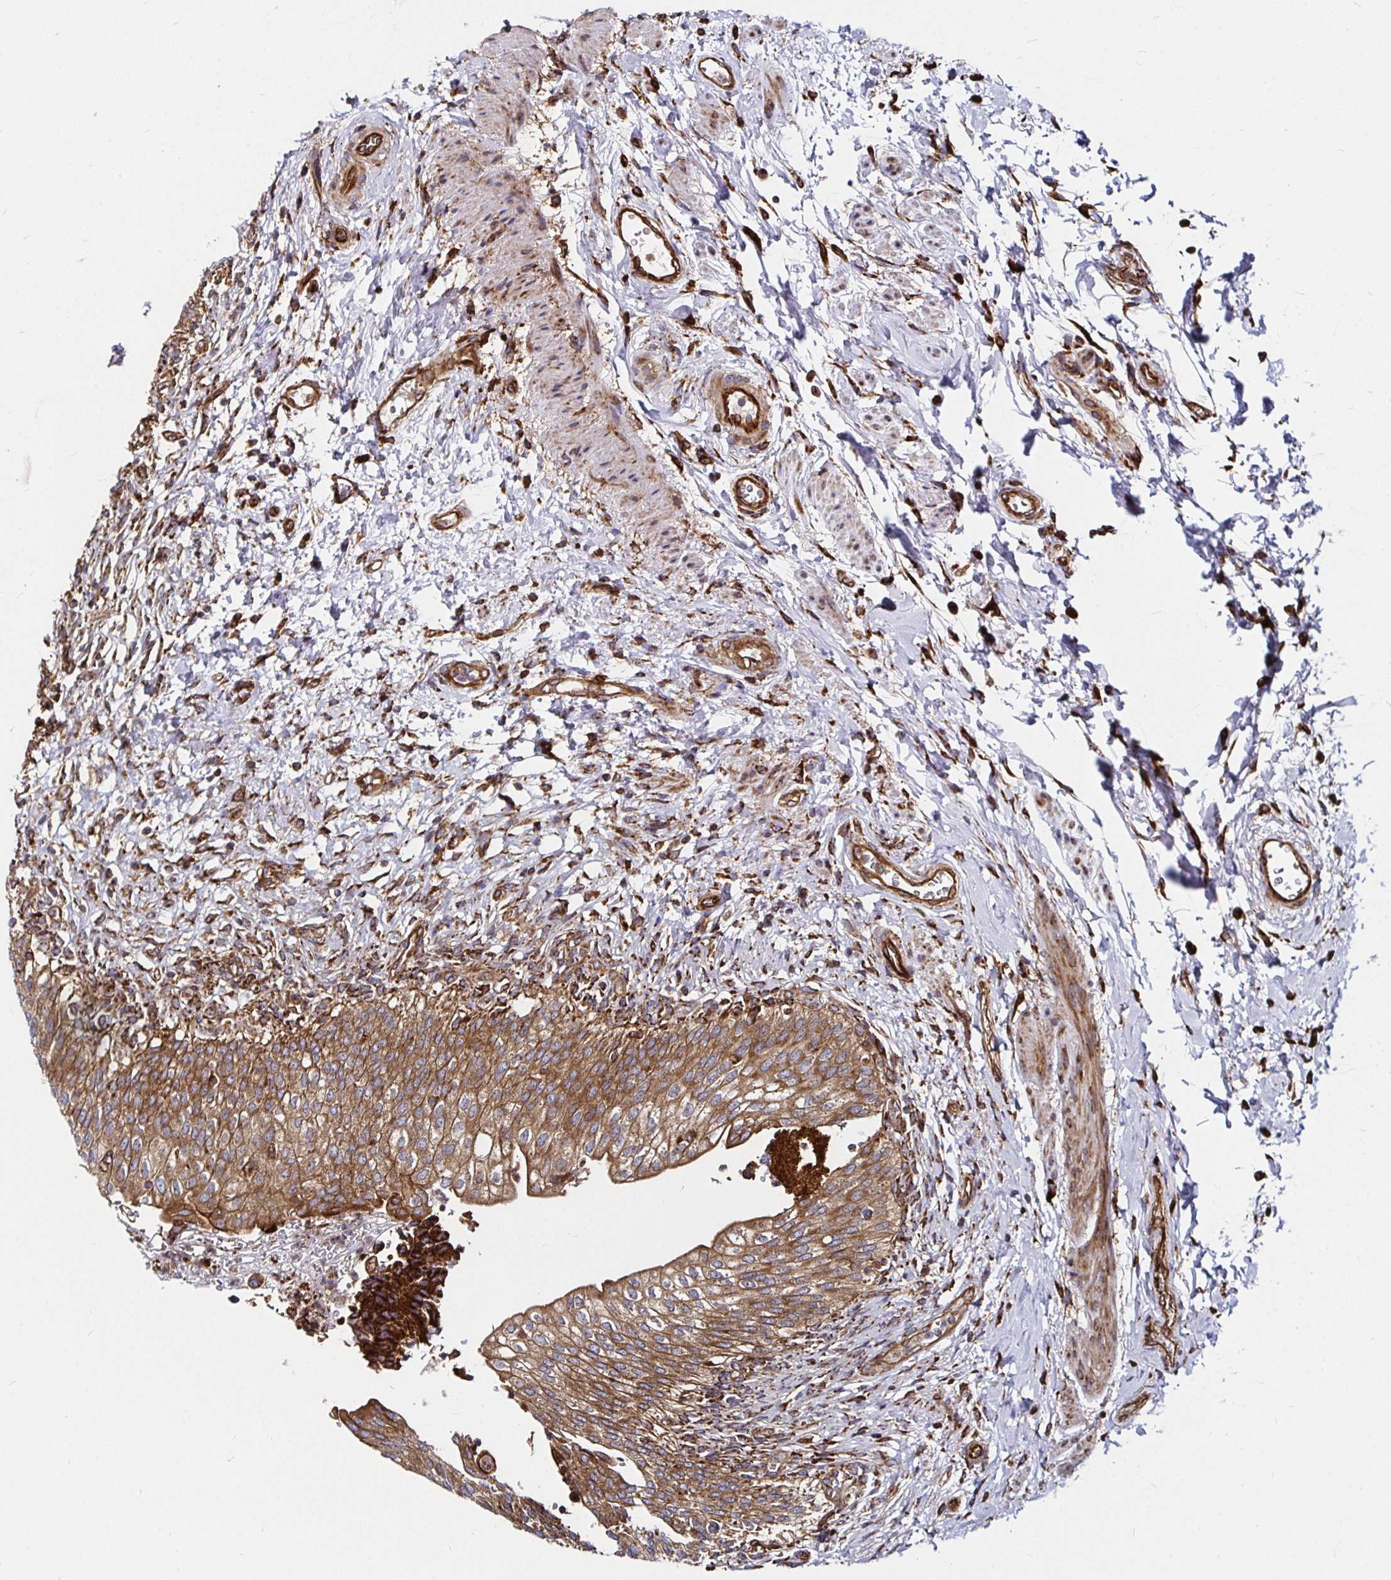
{"staining": {"intensity": "moderate", "quantity": ">75%", "location": "cytoplasmic/membranous"}, "tissue": "urinary bladder", "cell_type": "Urothelial cells", "image_type": "normal", "snomed": [{"axis": "morphology", "description": "Normal tissue, NOS"}, {"axis": "topography", "description": "Urinary bladder"}, {"axis": "topography", "description": "Peripheral nerve tissue"}], "caption": "Human urinary bladder stained with a brown dye shows moderate cytoplasmic/membranous positive expression in about >75% of urothelial cells.", "gene": "SMYD3", "patient": {"sex": "female", "age": 60}}